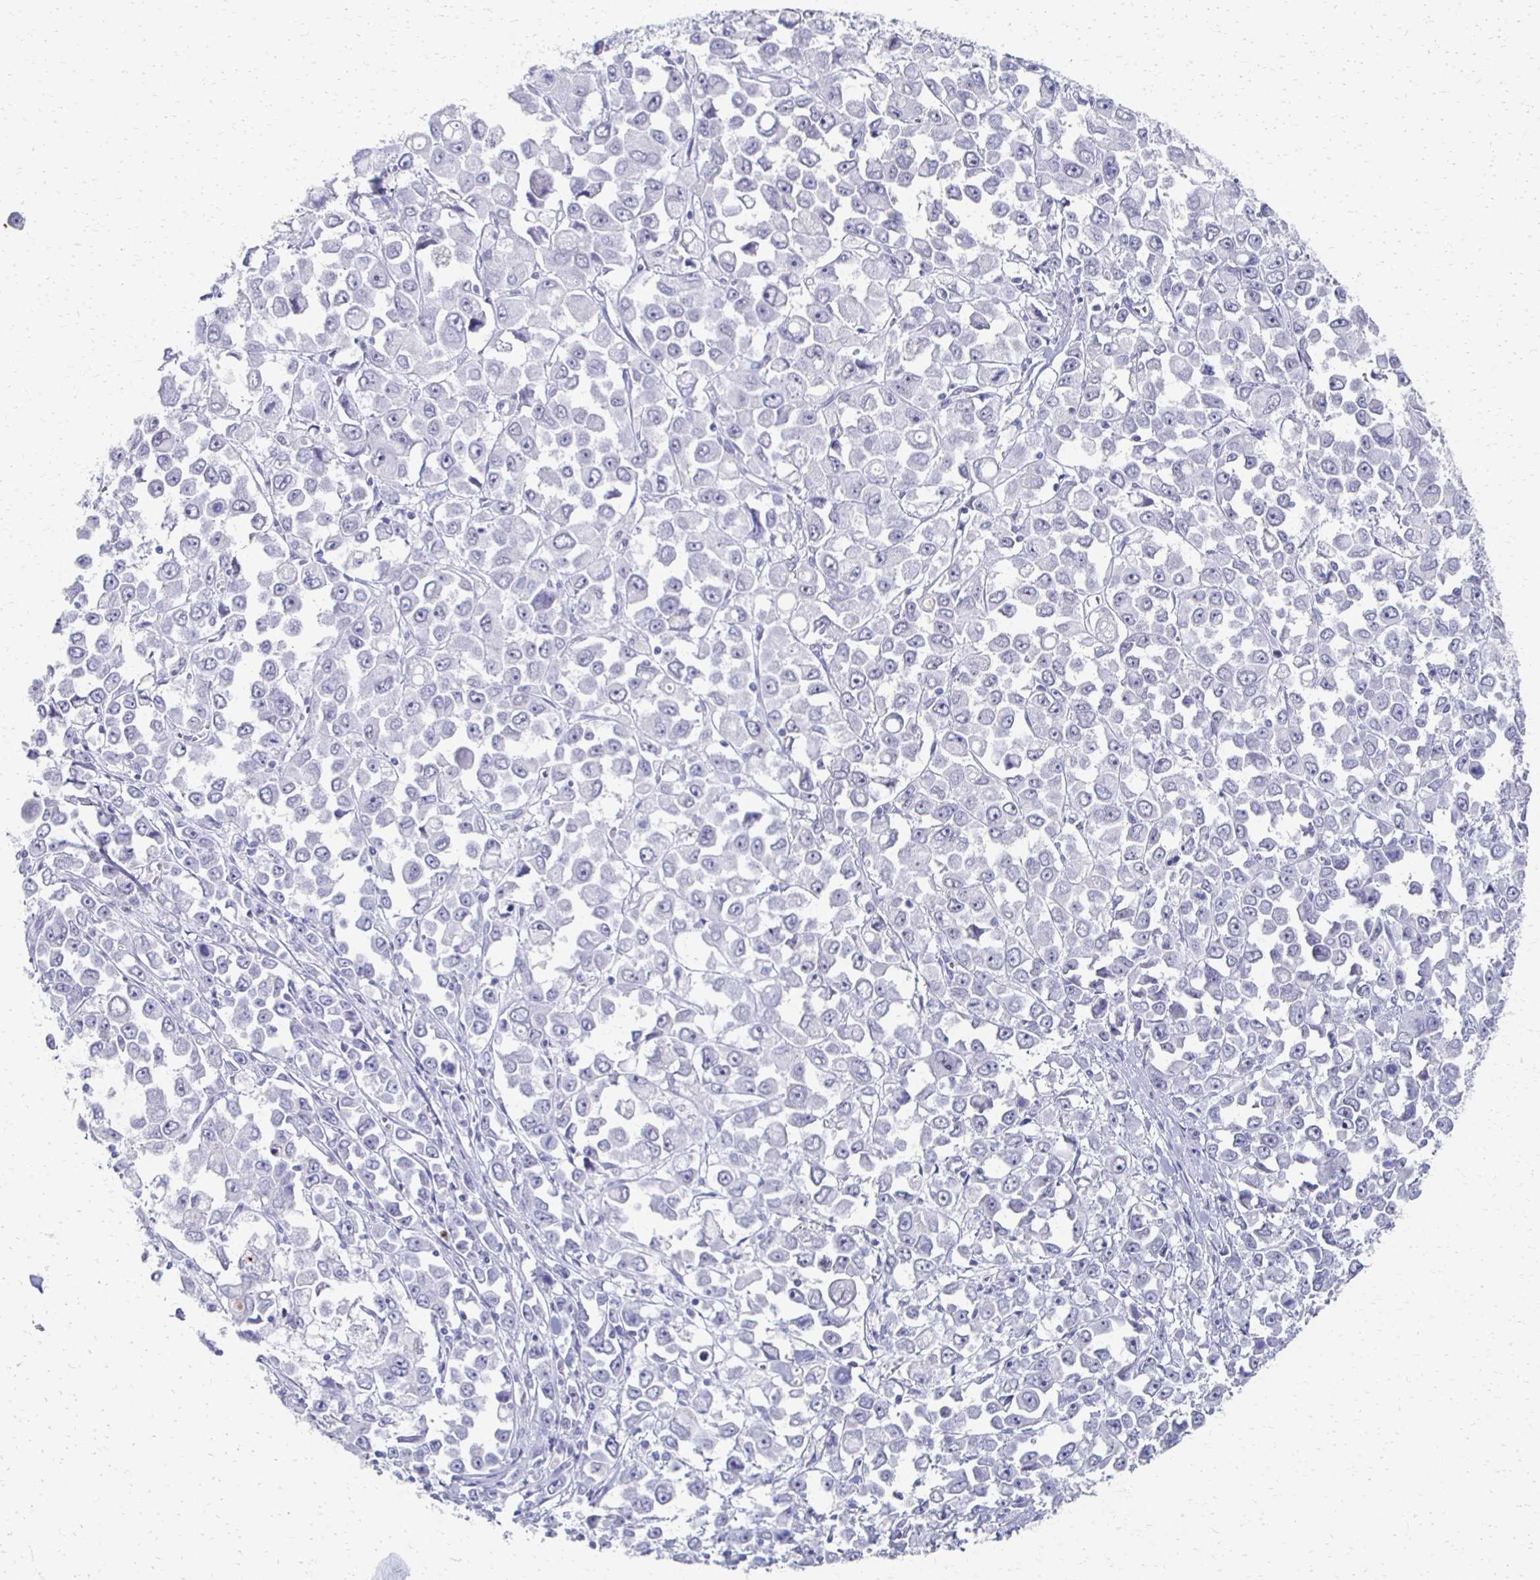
{"staining": {"intensity": "negative", "quantity": "none", "location": "none"}, "tissue": "stomach cancer", "cell_type": "Tumor cells", "image_type": "cancer", "snomed": [{"axis": "morphology", "description": "Adenocarcinoma, NOS"}, {"axis": "topography", "description": "Stomach, upper"}], "caption": "This is an immunohistochemistry photomicrograph of stomach cancer (adenocarcinoma). There is no staining in tumor cells.", "gene": "CXCR2", "patient": {"sex": "male", "age": 70}}